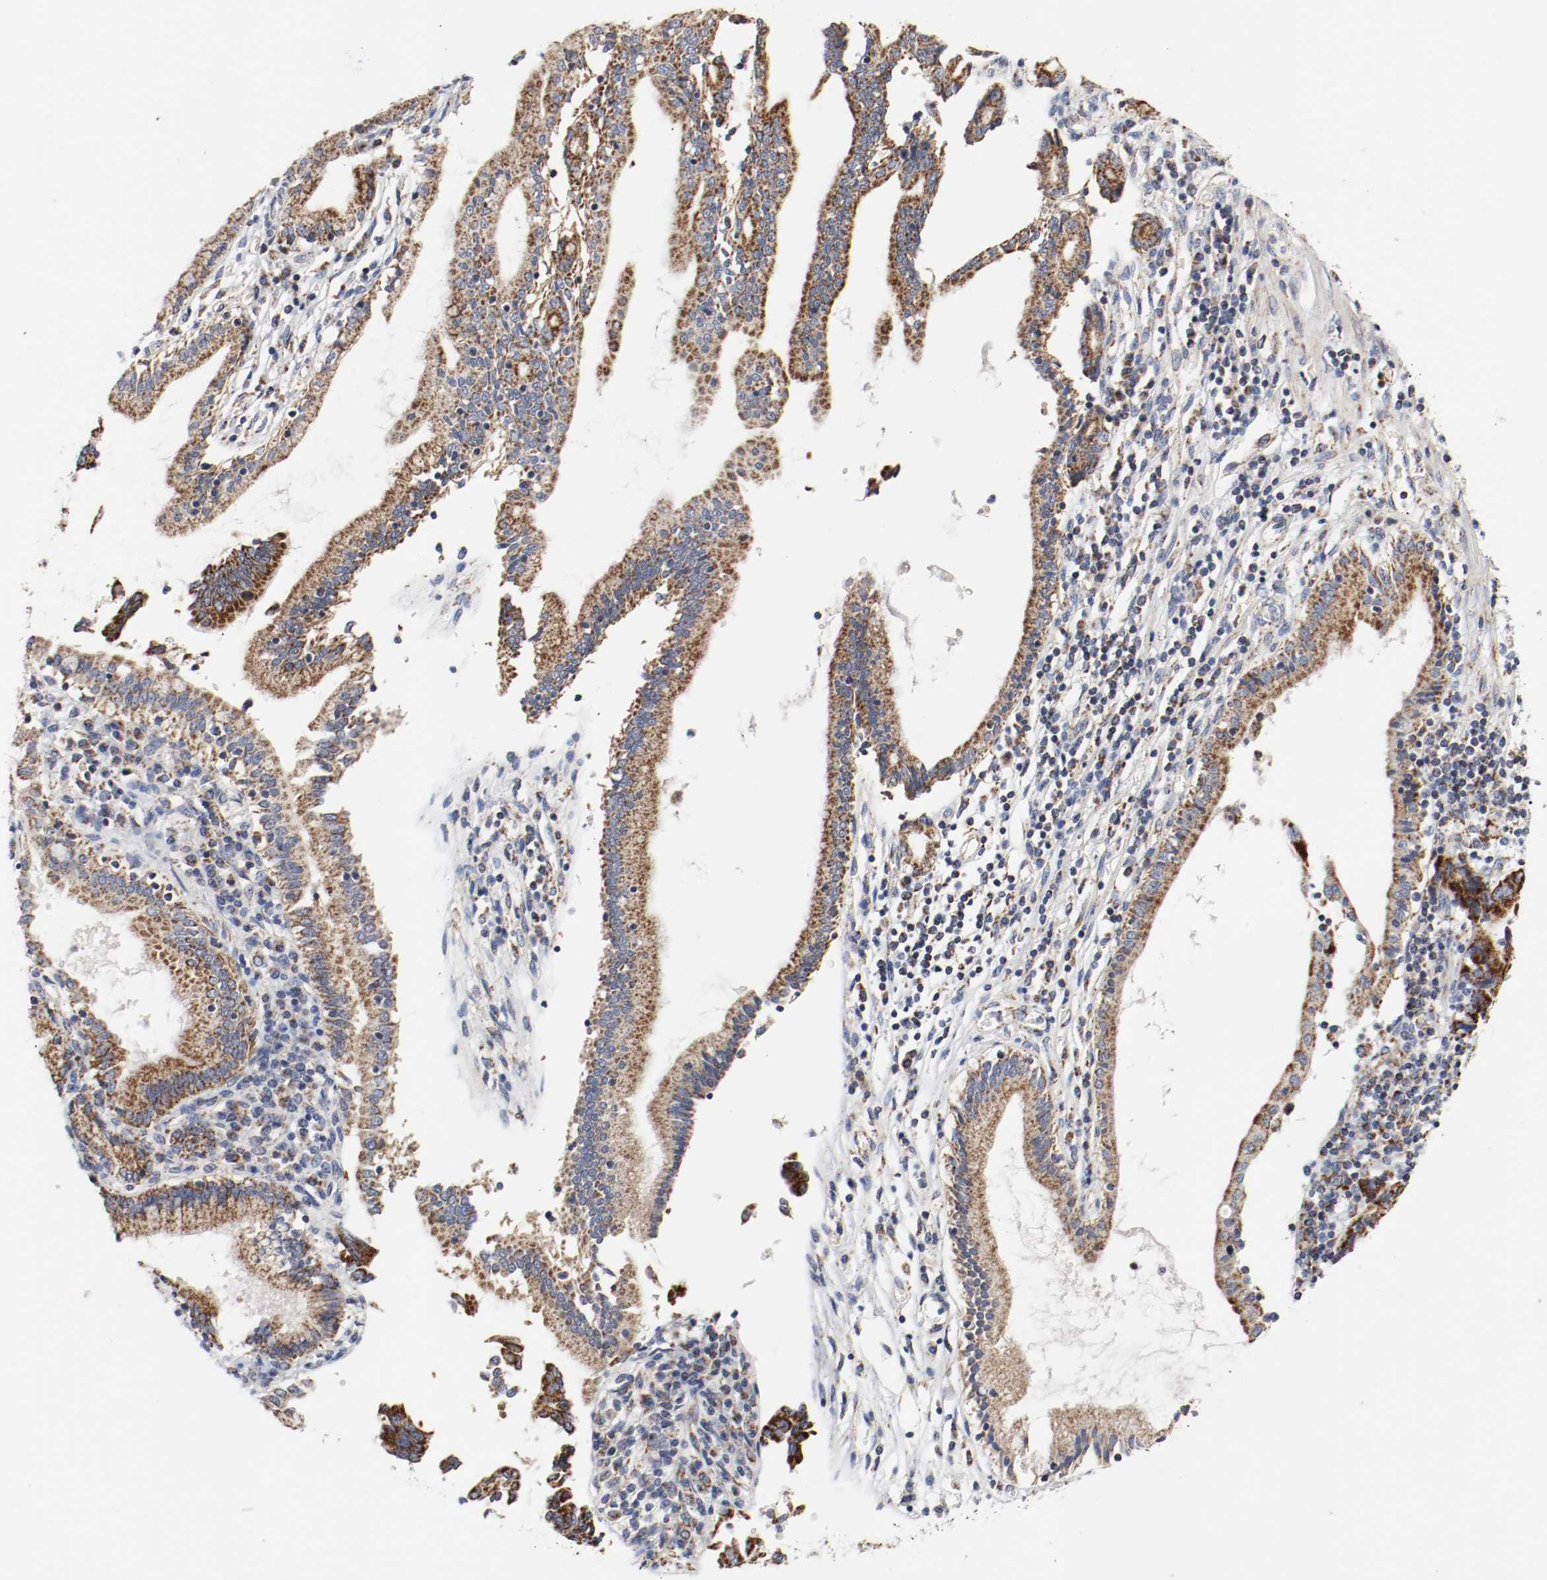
{"staining": {"intensity": "strong", "quantity": ">75%", "location": "cytoplasmic/membranous"}, "tissue": "pancreatic cancer", "cell_type": "Tumor cells", "image_type": "cancer", "snomed": [{"axis": "morphology", "description": "Adenocarcinoma, NOS"}, {"axis": "topography", "description": "Pancreas"}], "caption": "An image showing strong cytoplasmic/membranous staining in about >75% of tumor cells in pancreatic cancer, as visualized by brown immunohistochemical staining.", "gene": "AFG3L2", "patient": {"sex": "female", "age": 48}}